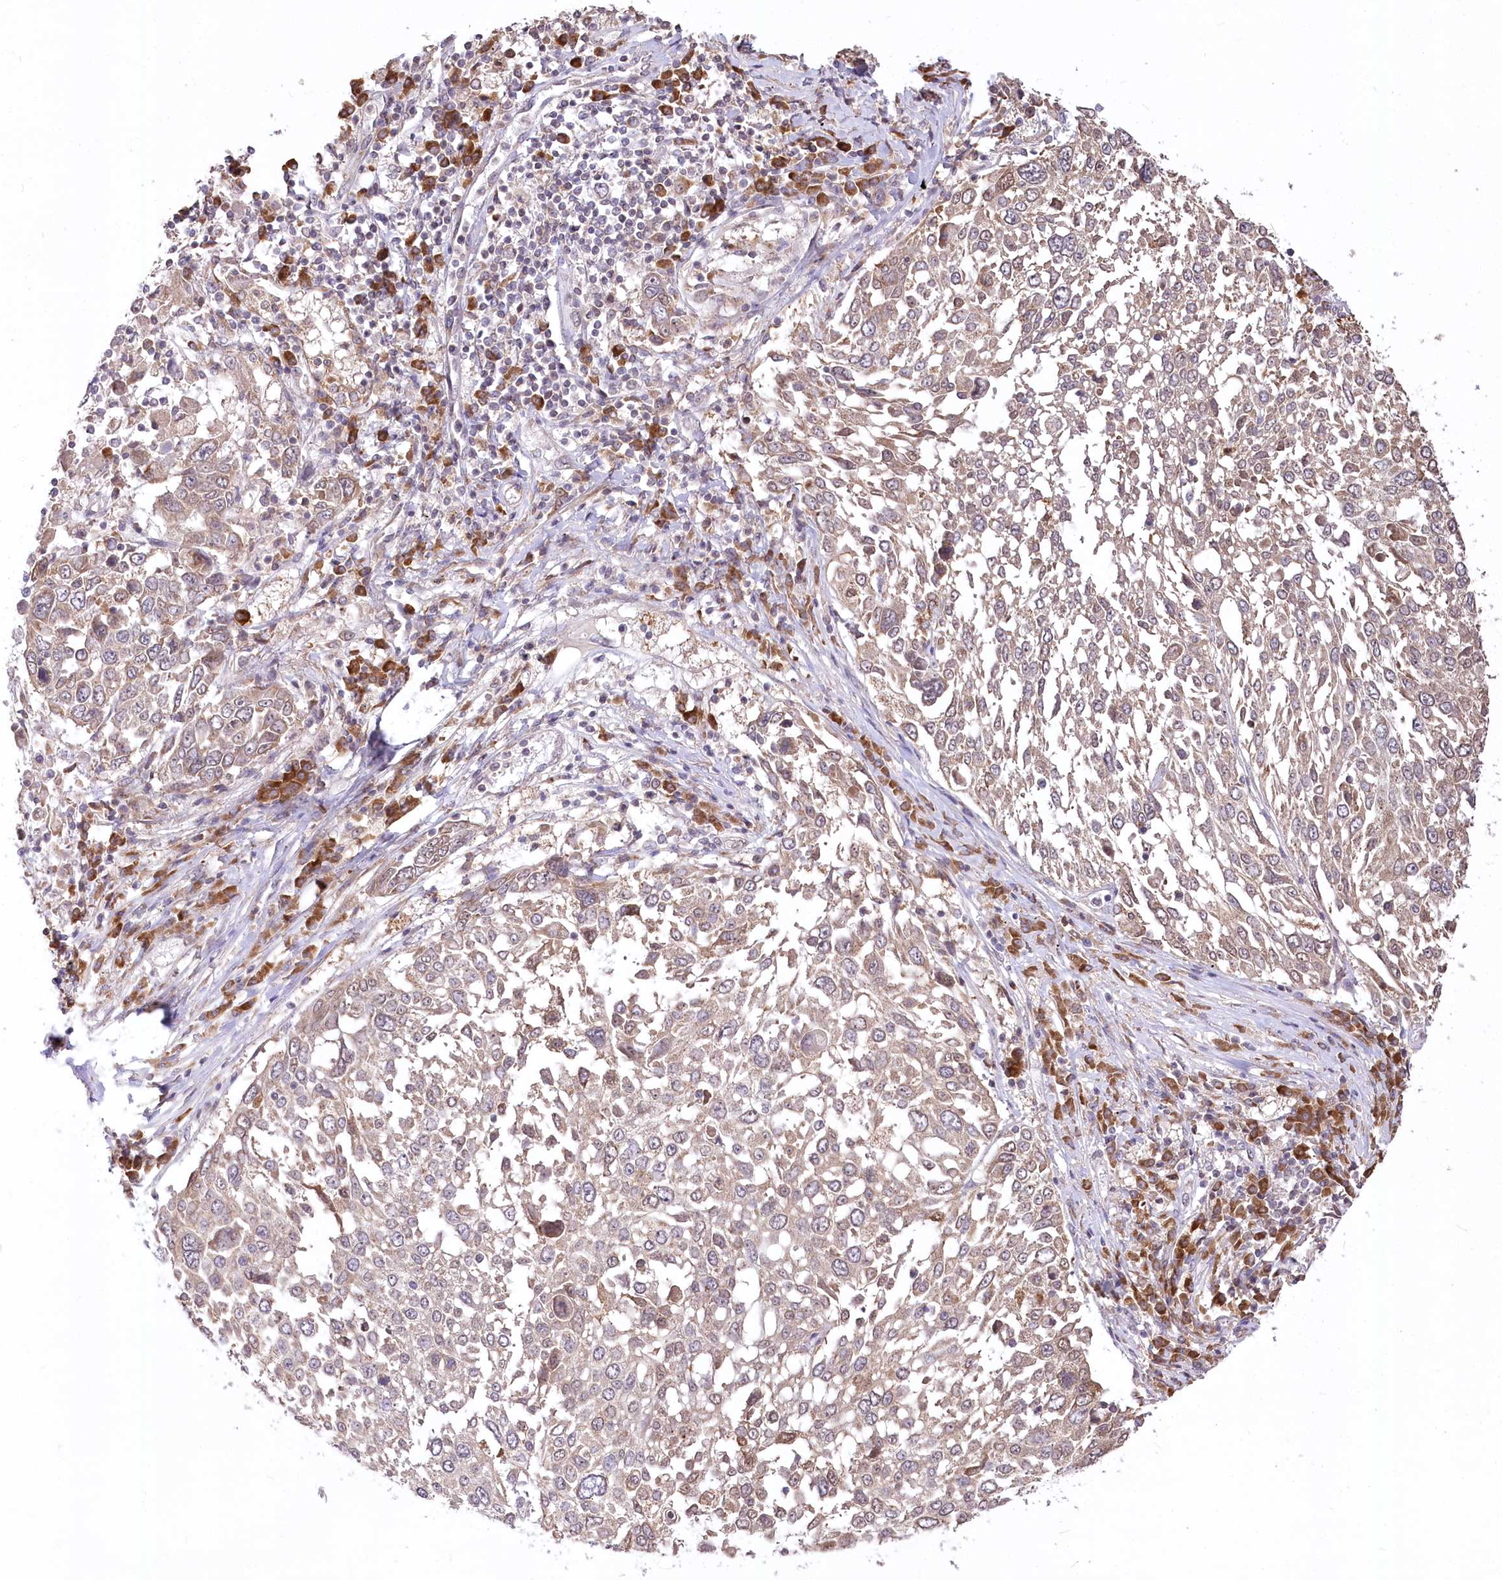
{"staining": {"intensity": "weak", "quantity": ">75%", "location": "cytoplasmic/membranous"}, "tissue": "lung cancer", "cell_type": "Tumor cells", "image_type": "cancer", "snomed": [{"axis": "morphology", "description": "Squamous cell carcinoma, NOS"}, {"axis": "topography", "description": "Lung"}], "caption": "This is an image of IHC staining of lung cancer, which shows weak expression in the cytoplasmic/membranous of tumor cells.", "gene": "STT3B", "patient": {"sex": "male", "age": 65}}